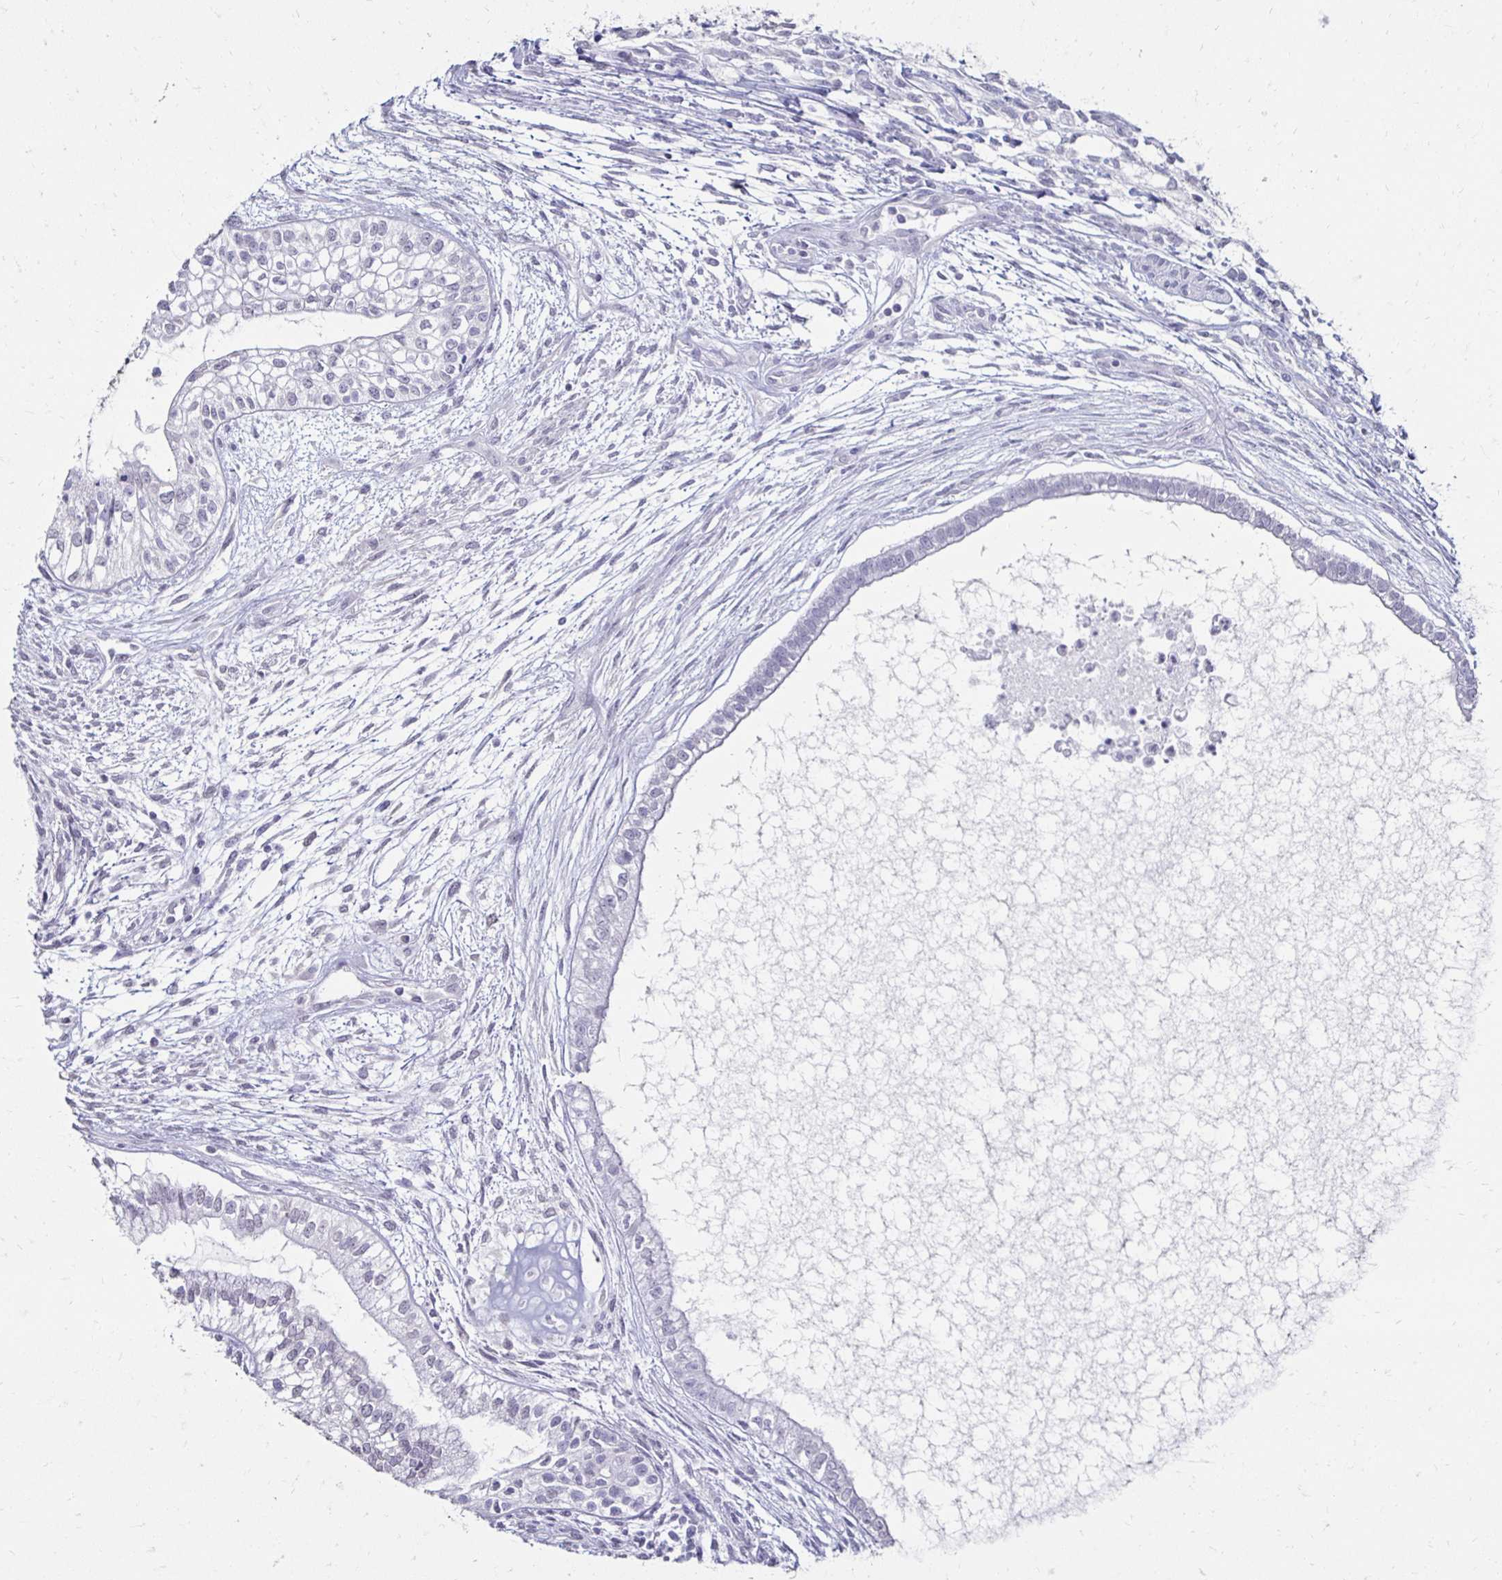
{"staining": {"intensity": "negative", "quantity": "none", "location": "none"}, "tissue": "testis cancer", "cell_type": "Tumor cells", "image_type": "cancer", "snomed": [{"axis": "morphology", "description": "Carcinoma, Embryonal, NOS"}, {"axis": "topography", "description": "Testis"}], "caption": "Image shows no protein staining in tumor cells of testis cancer (embryonal carcinoma) tissue.", "gene": "TOMM34", "patient": {"sex": "male", "age": 37}}